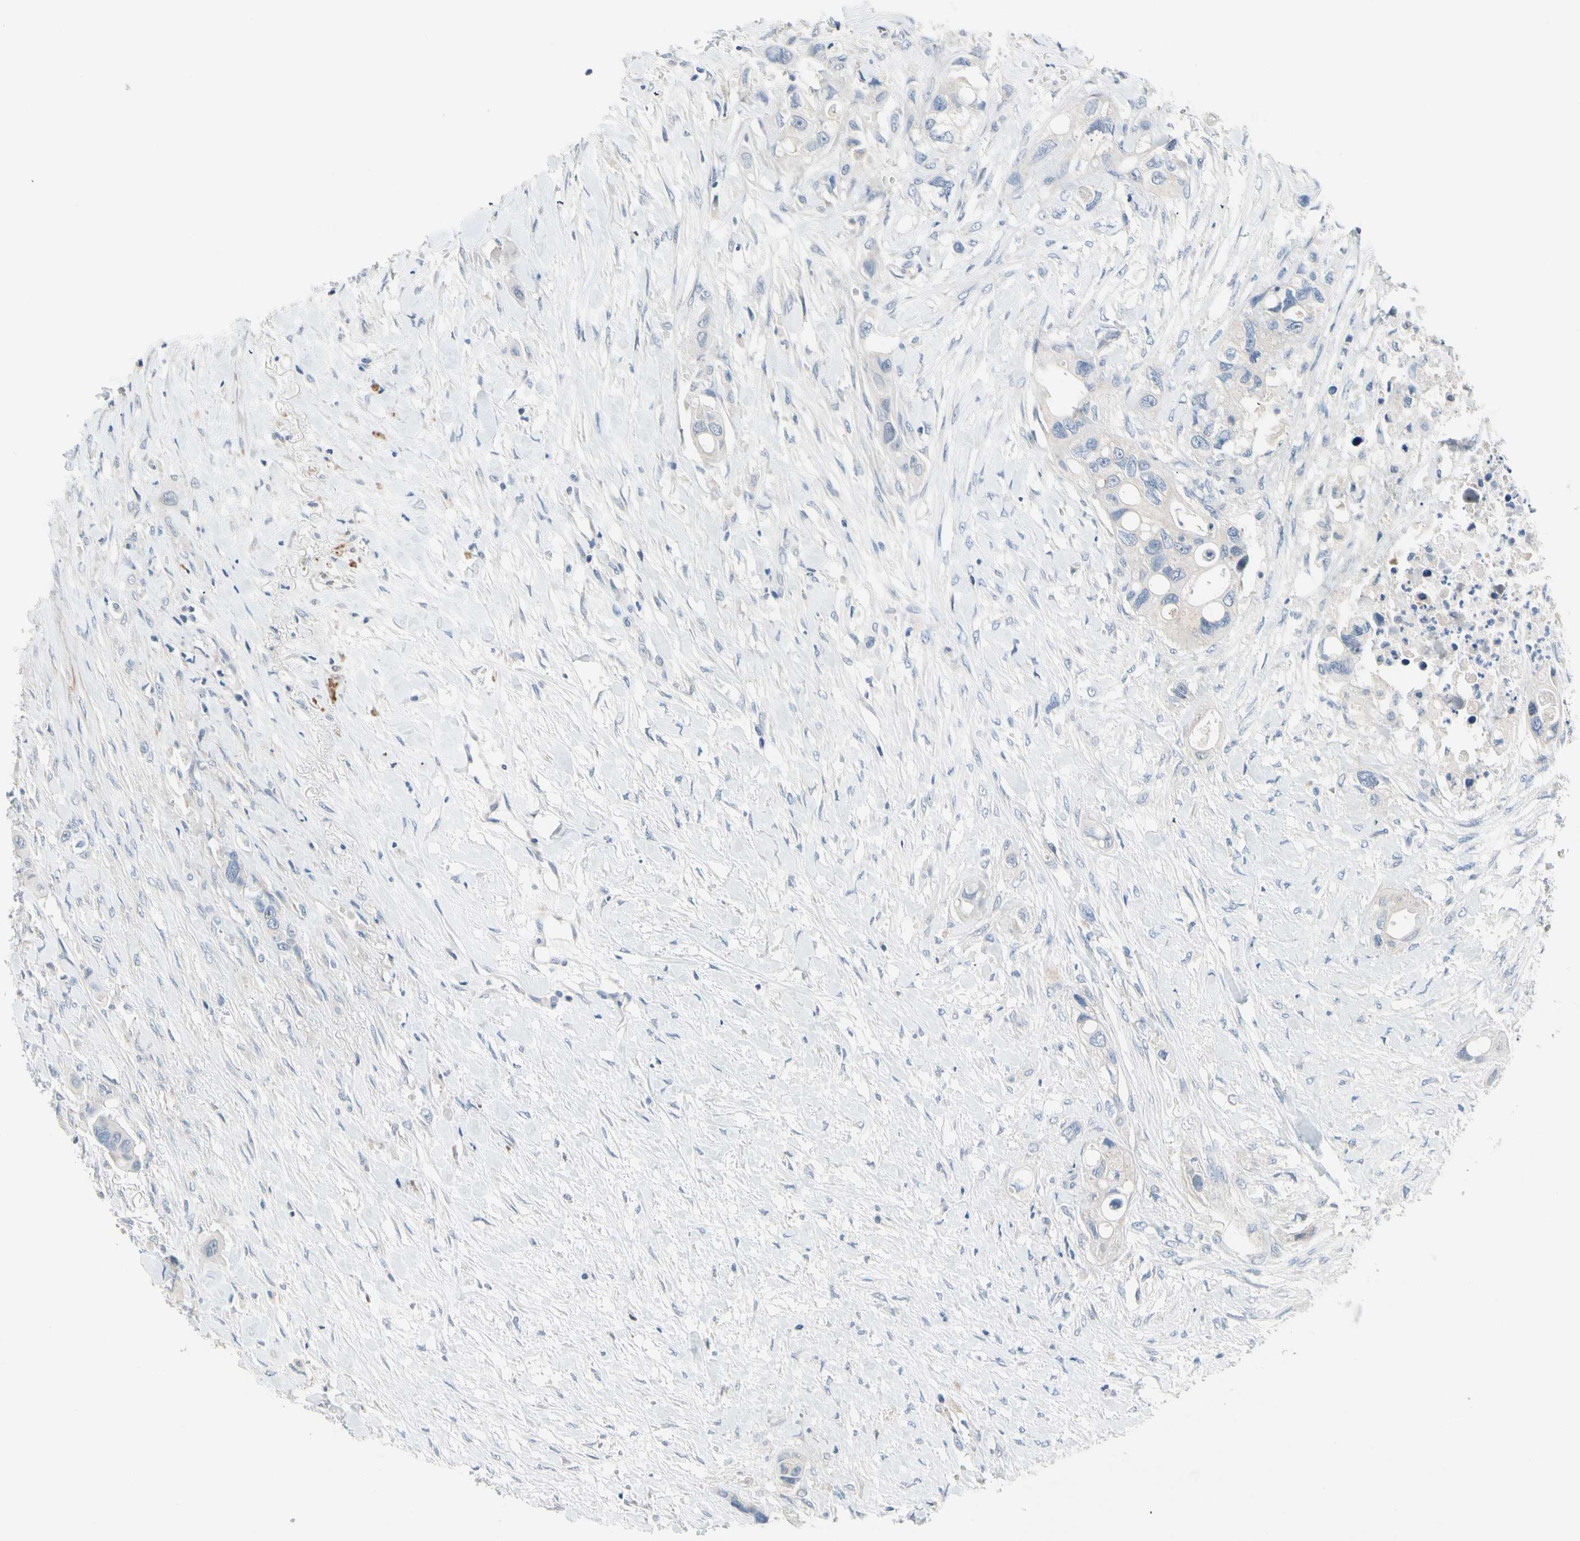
{"staining": {"intensity": "negative", "quantity": "none", "location": "none"}, "tissue": "colorectal cancer", "cell_type": "Tumor cells", "image_type": "cancer", "snomed": [{"axis": "morphology", "description": "Adenocarcinoma, NOS"}, {"axis": "topography", "description": "Colon"}], "caption": "Protein analysis of colorectal cancer shows no significant positivity in tumor cells.", "gene": "SLC27A6", "patient": {"sex": "female", "age": 57}}